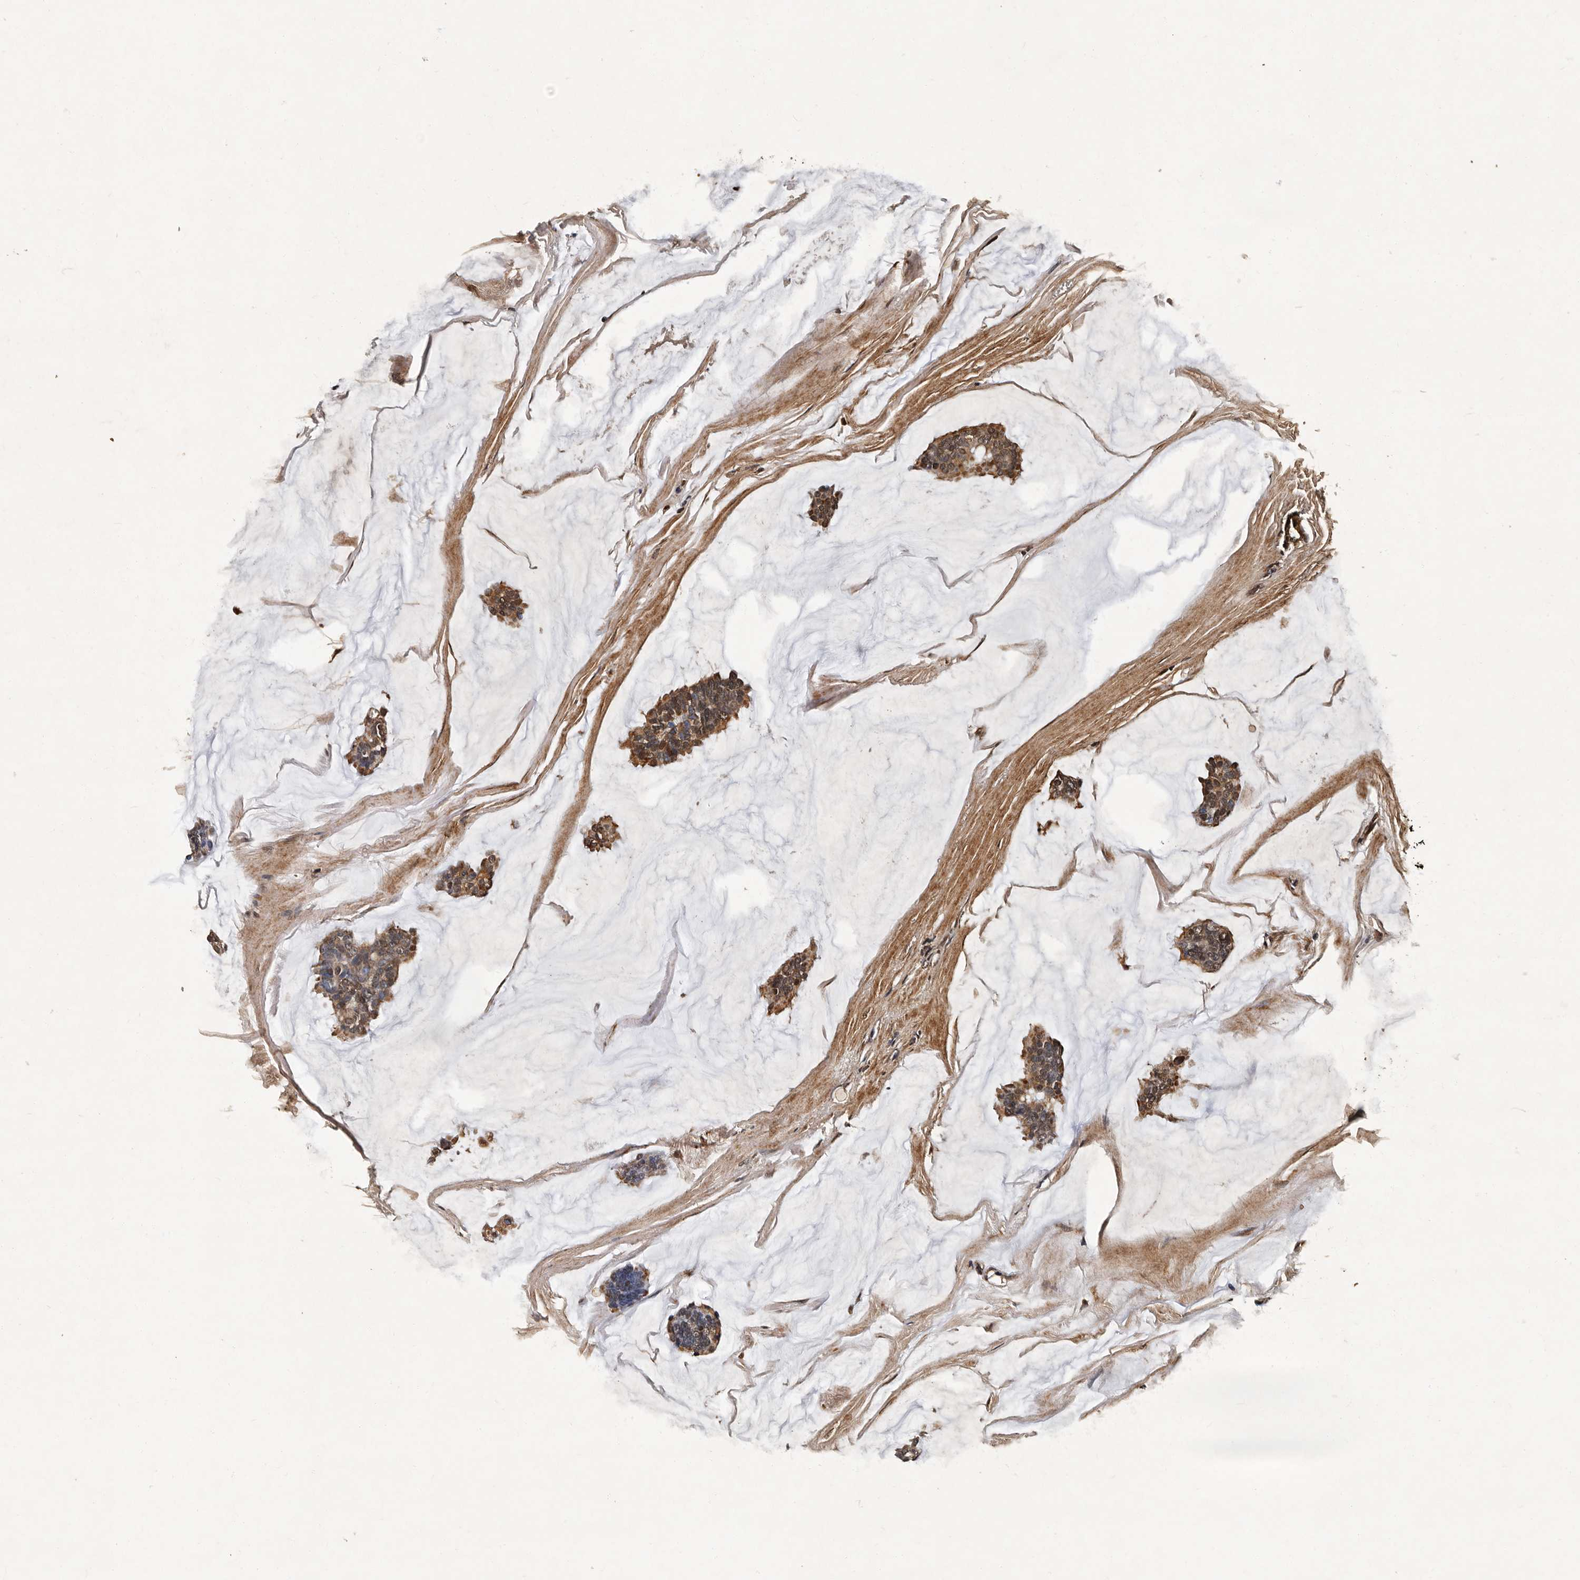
{"staining": {"intensity": "moderate", "quantity": ">75%", "location": "cytoplasmic/membranous,nuclear"}, "tissue": "breast cancer", "cell_type": "Tumor cells", "image_type": "cancer", "snomed": [{"axis": "morphology", "description": "Duct carcinoma"}, {"axis": "topography", "description": "Breast"}], "caption": "Protein staining of breast cancer tissue reveals moderate cytoplasmic/membranous and nuclear staining in about >75% of tumor cells.", "gene": "CPNE3", "patient": {"sex": "female", "age": 93}}